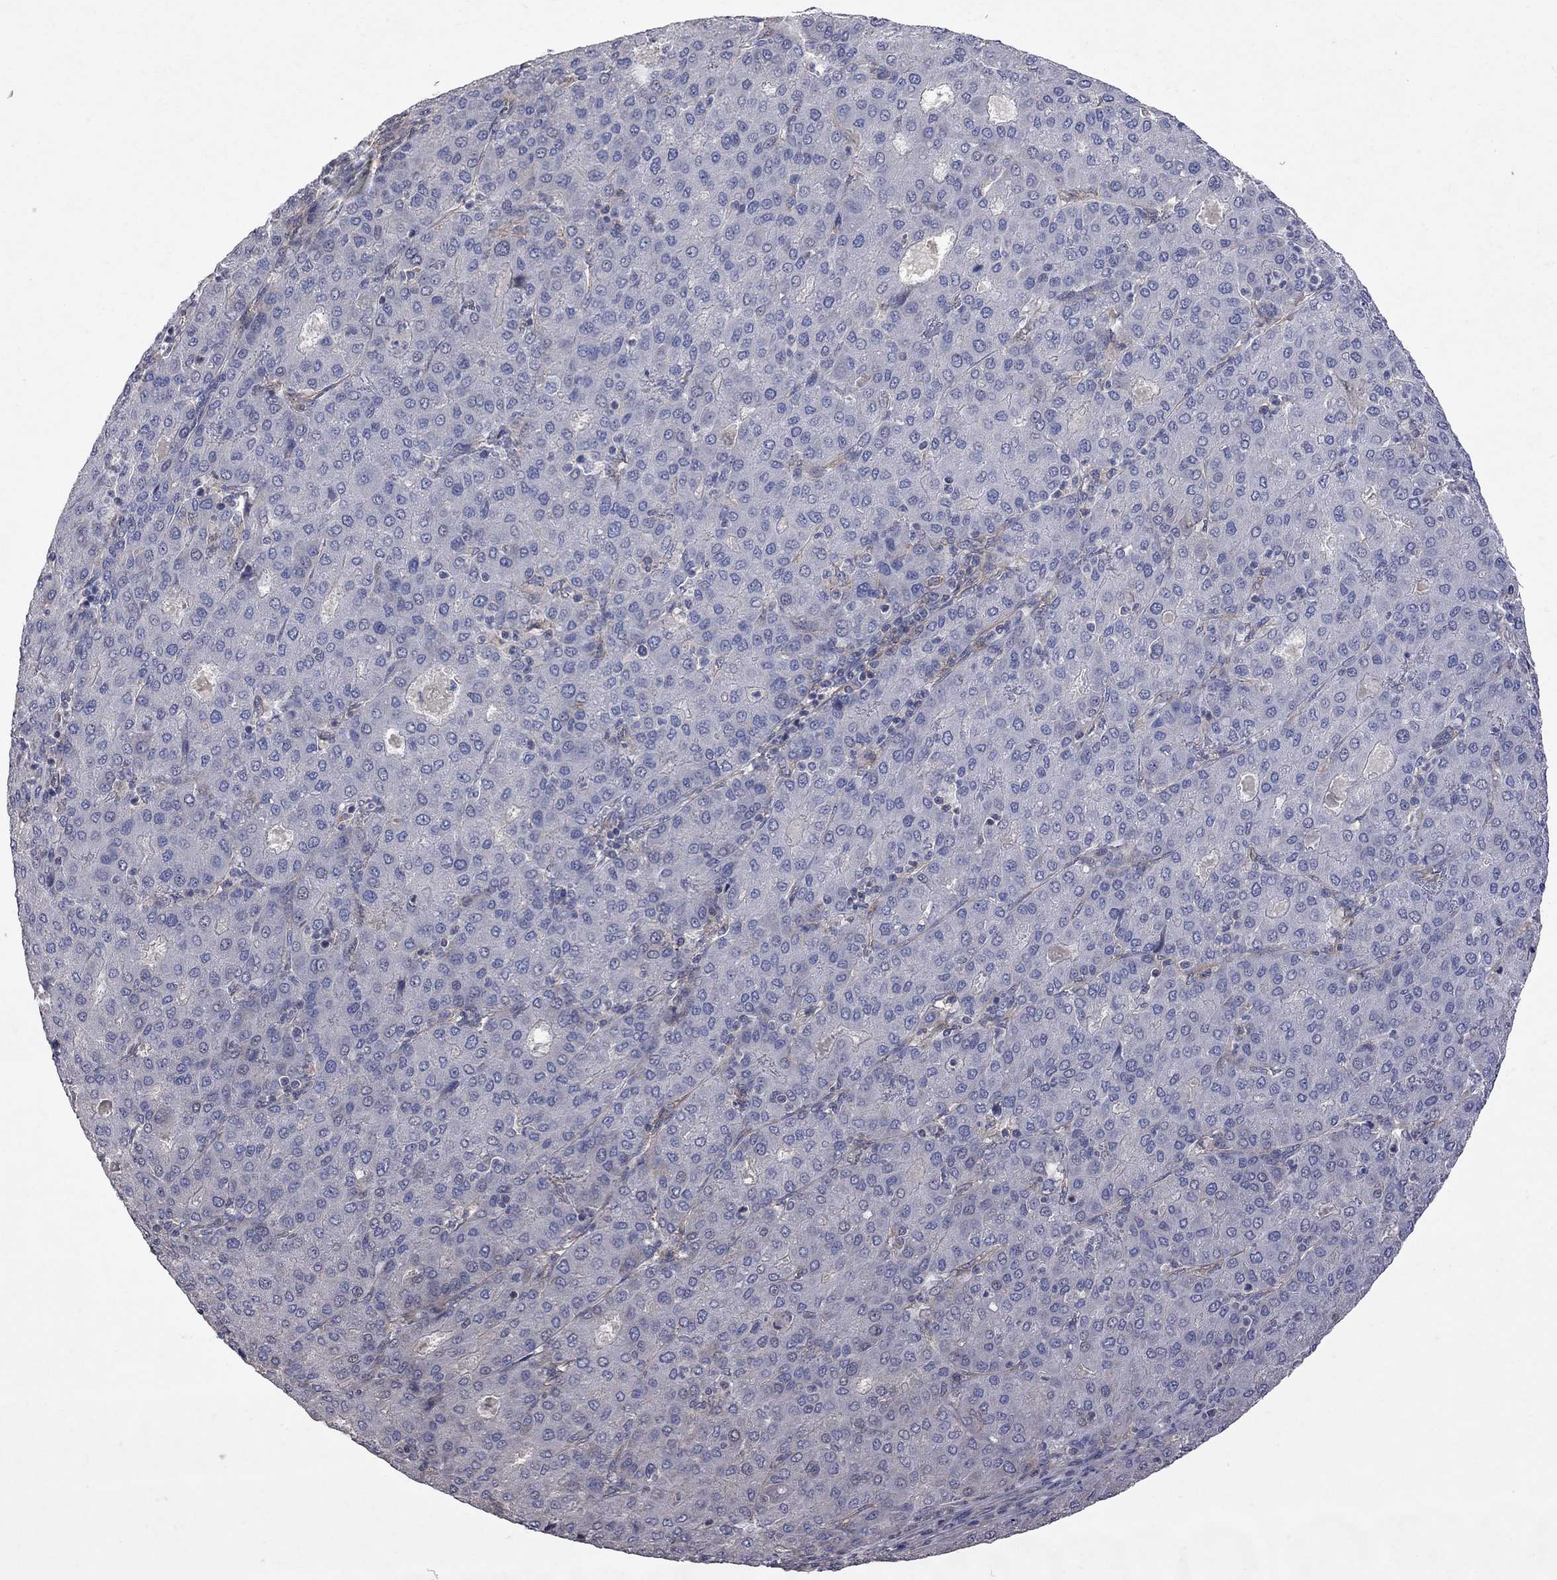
{"staining": {"intensity": "negative", "quantity": "none", "location": "none"}, "tissue": "liver cancer", "cell_type": "Tumor cells", "image_type": "cancer", "snomed": [{"axis": "morphology", "description": "Carcinoma, Hepatocellular, NOS"}, {"axis": "topography", "description": "Liver"}], "caption": "An IHC micrograph of liver cancer (hepatocellular carcinoma) is shown. There is no staining in tumor cells of liver cancer (hepatocellular carcinoma).", "gene": "ABI3", "patient": {"sex": "male", "age": 65}}